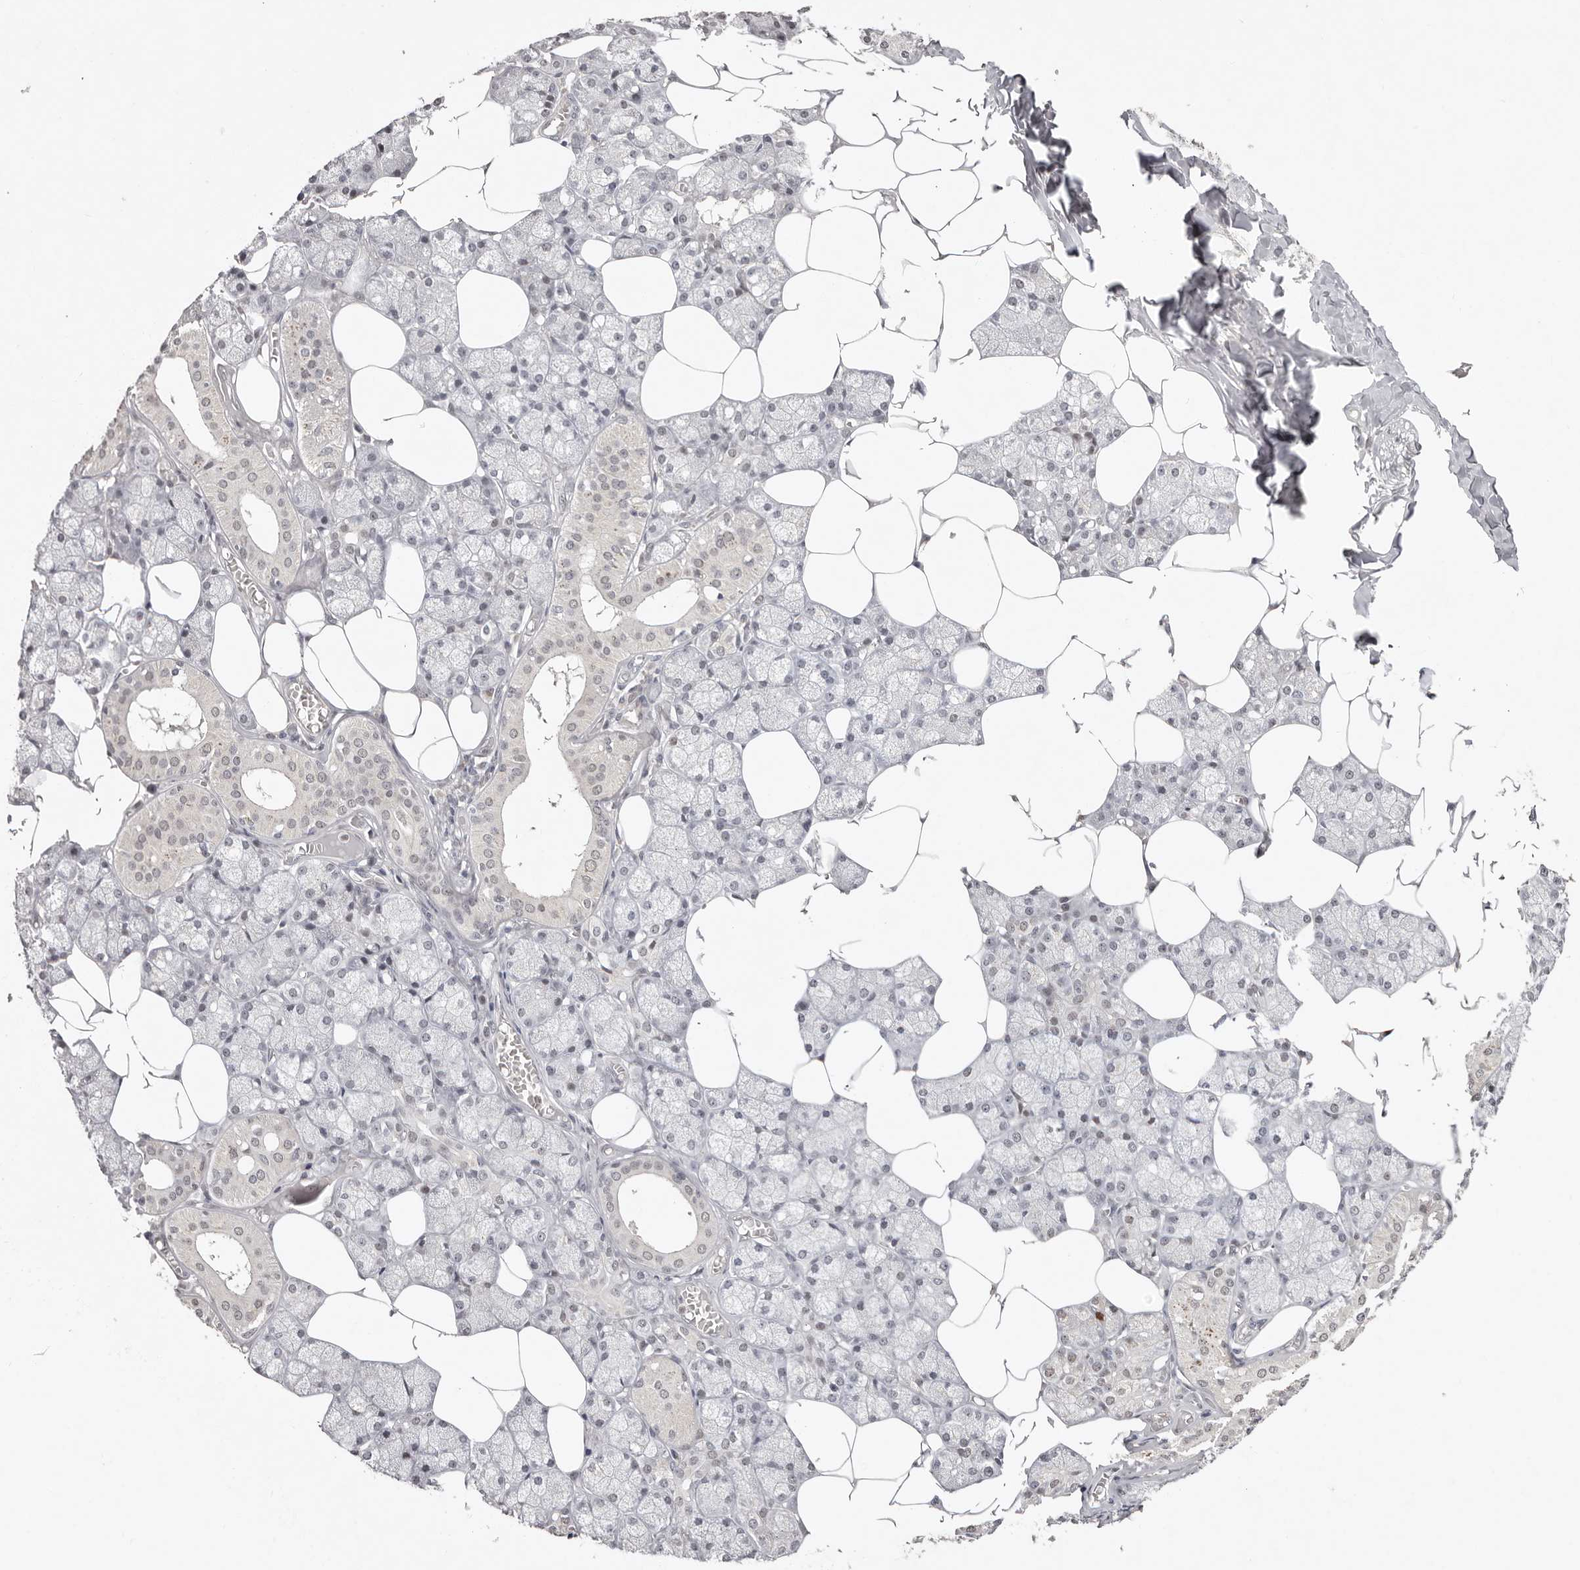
{"staining": {"intensity": "moderate", "quantity": "<25%", "location": "cytoplasmic/membranous"}, "tissue": "salivary gland", "cell_type": "Glandular cells", "image_type": "normal", "snomed": [{"axis": "morphology", "description": "Normal tissue, NOS"}, {"axis": "topography", "description": "Salivary gland"}], "caption": "A histopathology image showing moderate cytoplasmic/membranous positivity in about <25% of glandular cells in unremarkable salivary gland, as visualized by brown immunohistochemical staining.", "gene": "KLF7", "patient": {"sex": "male", "age": 62}}